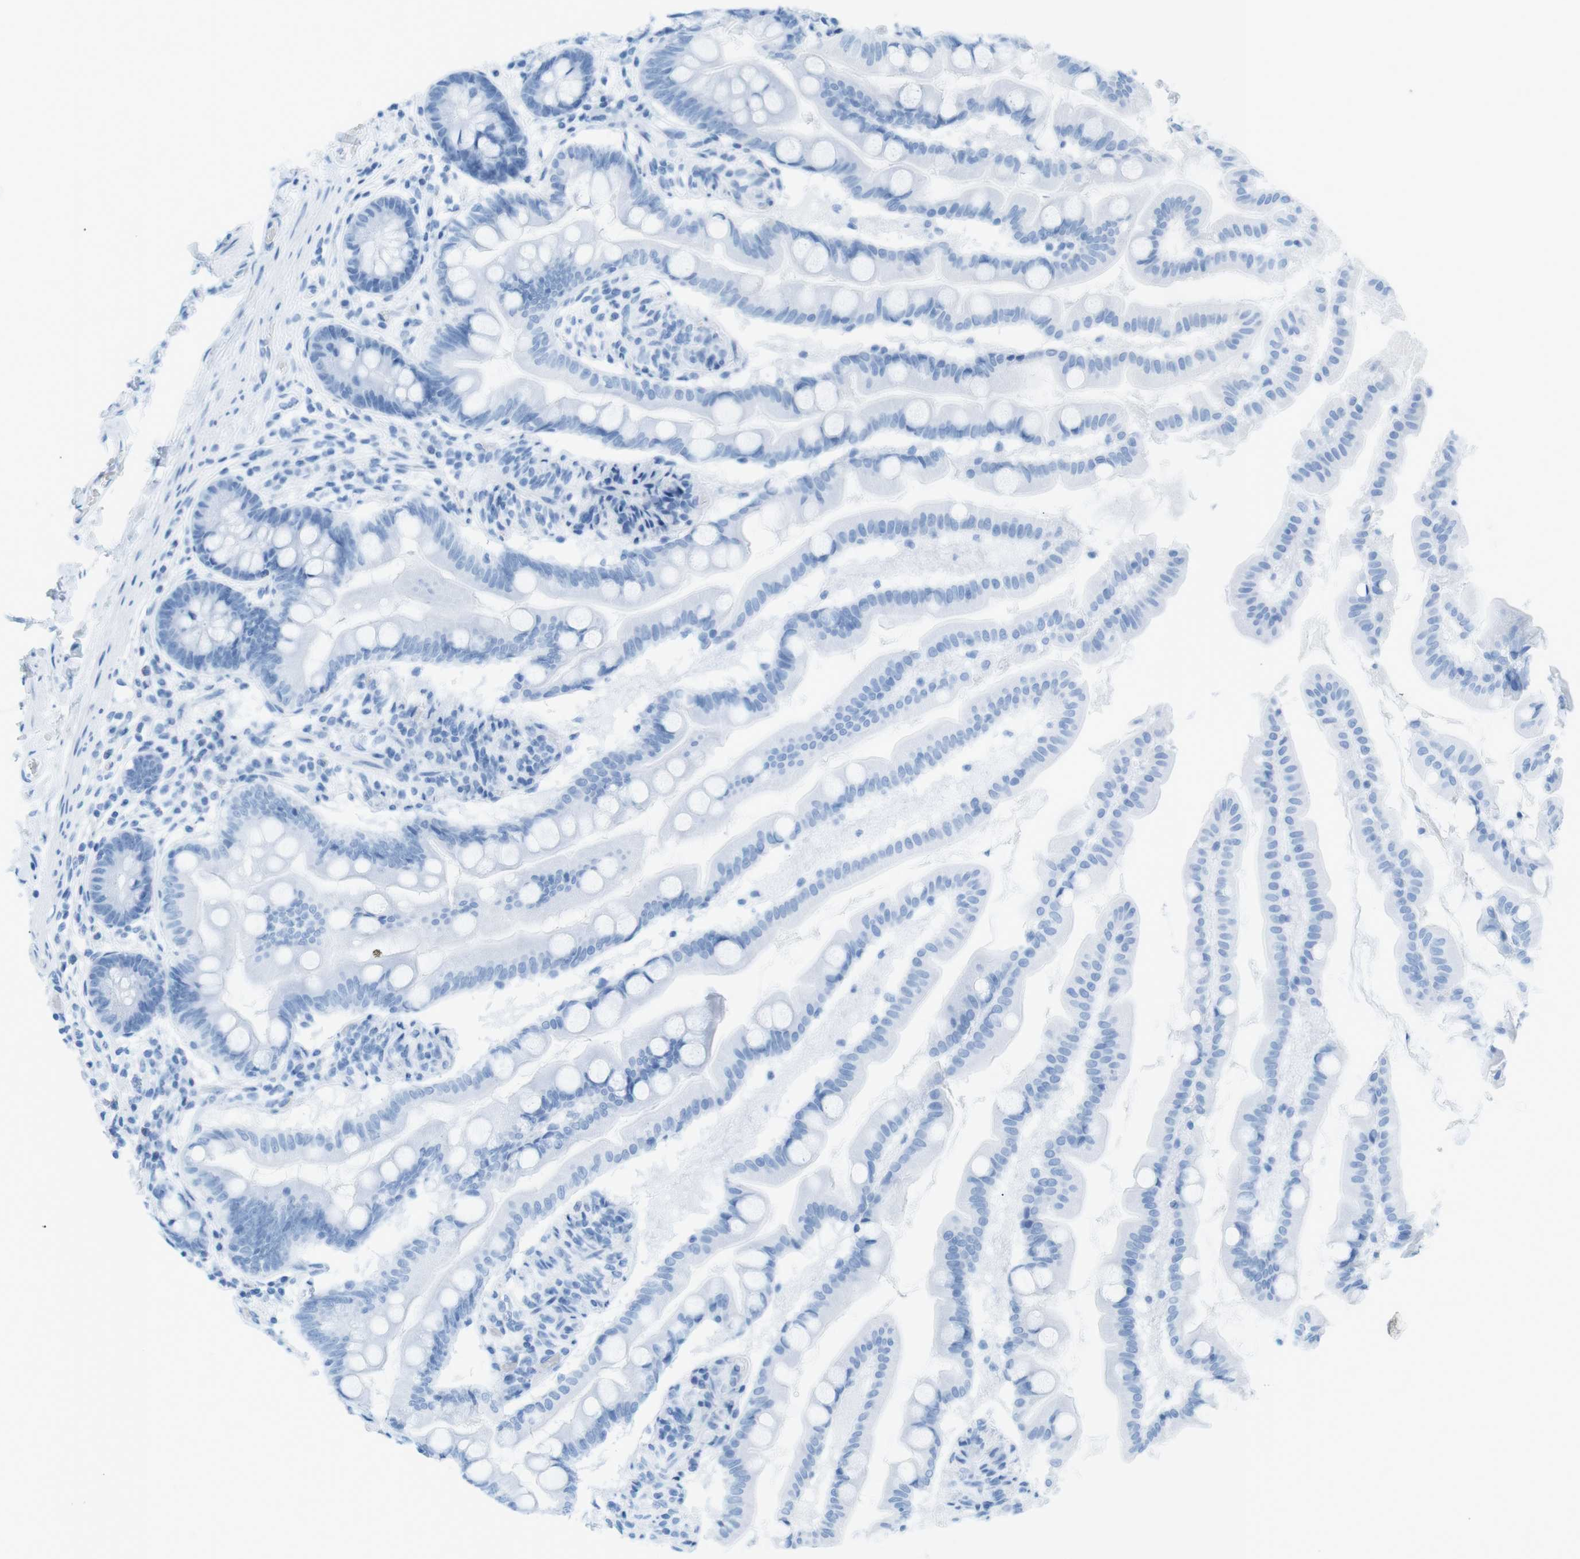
{"staining": {"intensity": "negative", "quantity": "none", "location": "none"}, "tissue": "small intestine", "cell_type": "Glandular cells", "image_type": "normal", "snomed": [{"axis": "morphology", "description": "Normal tissue, NOS"}, {"axis": "topography", "description": "Small intestine"}], "caption": "IHC image of benign small intestine: human small intestine stained with DAB (3,3'-diaminobenzidine) reveals no significant protein expression in glandular cells.", "gene": "SALL4", "patient": {"sex": "female", "age": 56}}